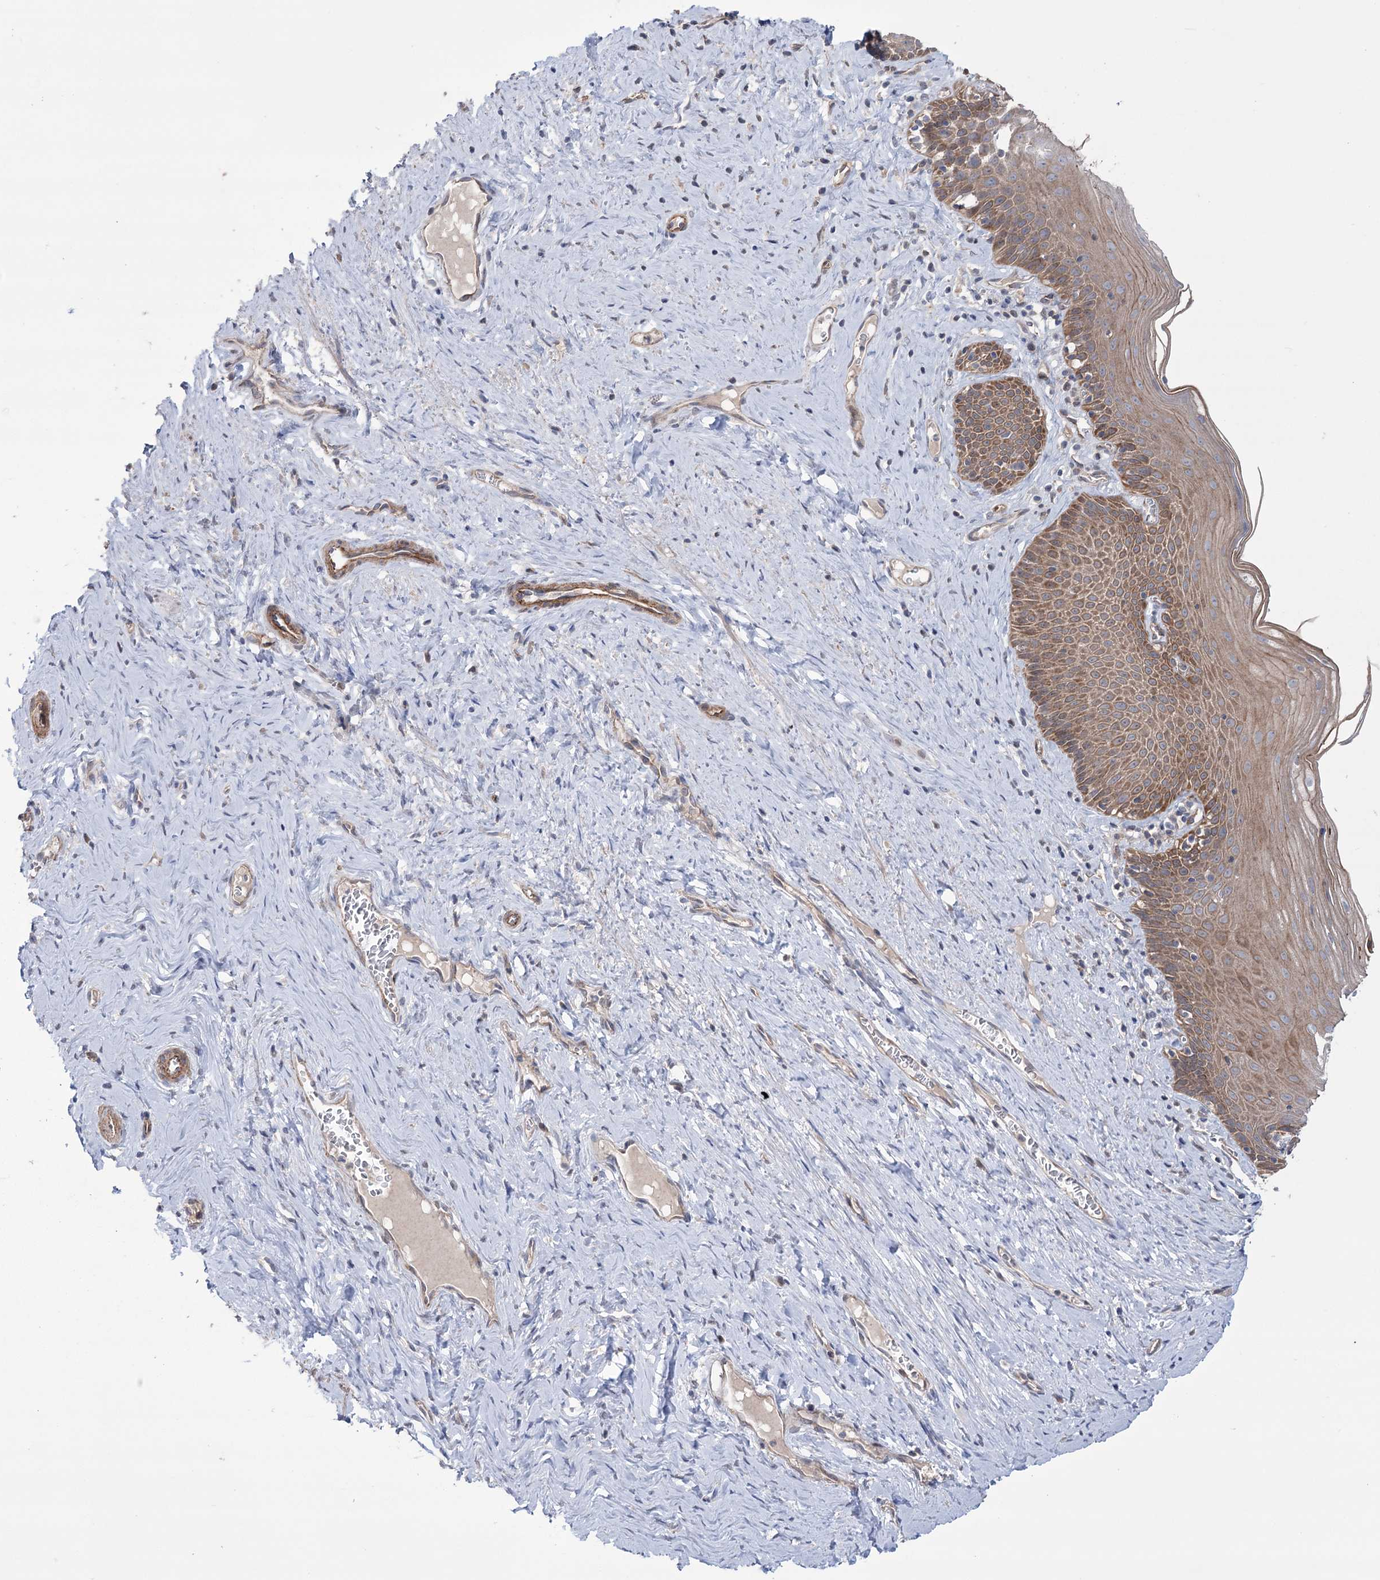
{"staining": {"intensity": "negative", "quantity": "none", "location": "none"}, "tissue": "cervix", "cell_type": "Glandular cells", "image_type": "normal", "snomed": [{"axis": "morphology", "description": "Normal tissue, NOS"}, {"axis": "topography", "description": "Cervix"}], "caption": "This is an immunohistochemistry (IHC) micrograph of benign cervix. There is no positivity in glandular cells.", "gene": "TRIM71", "patient": {"sex": "female", "age": 42}}